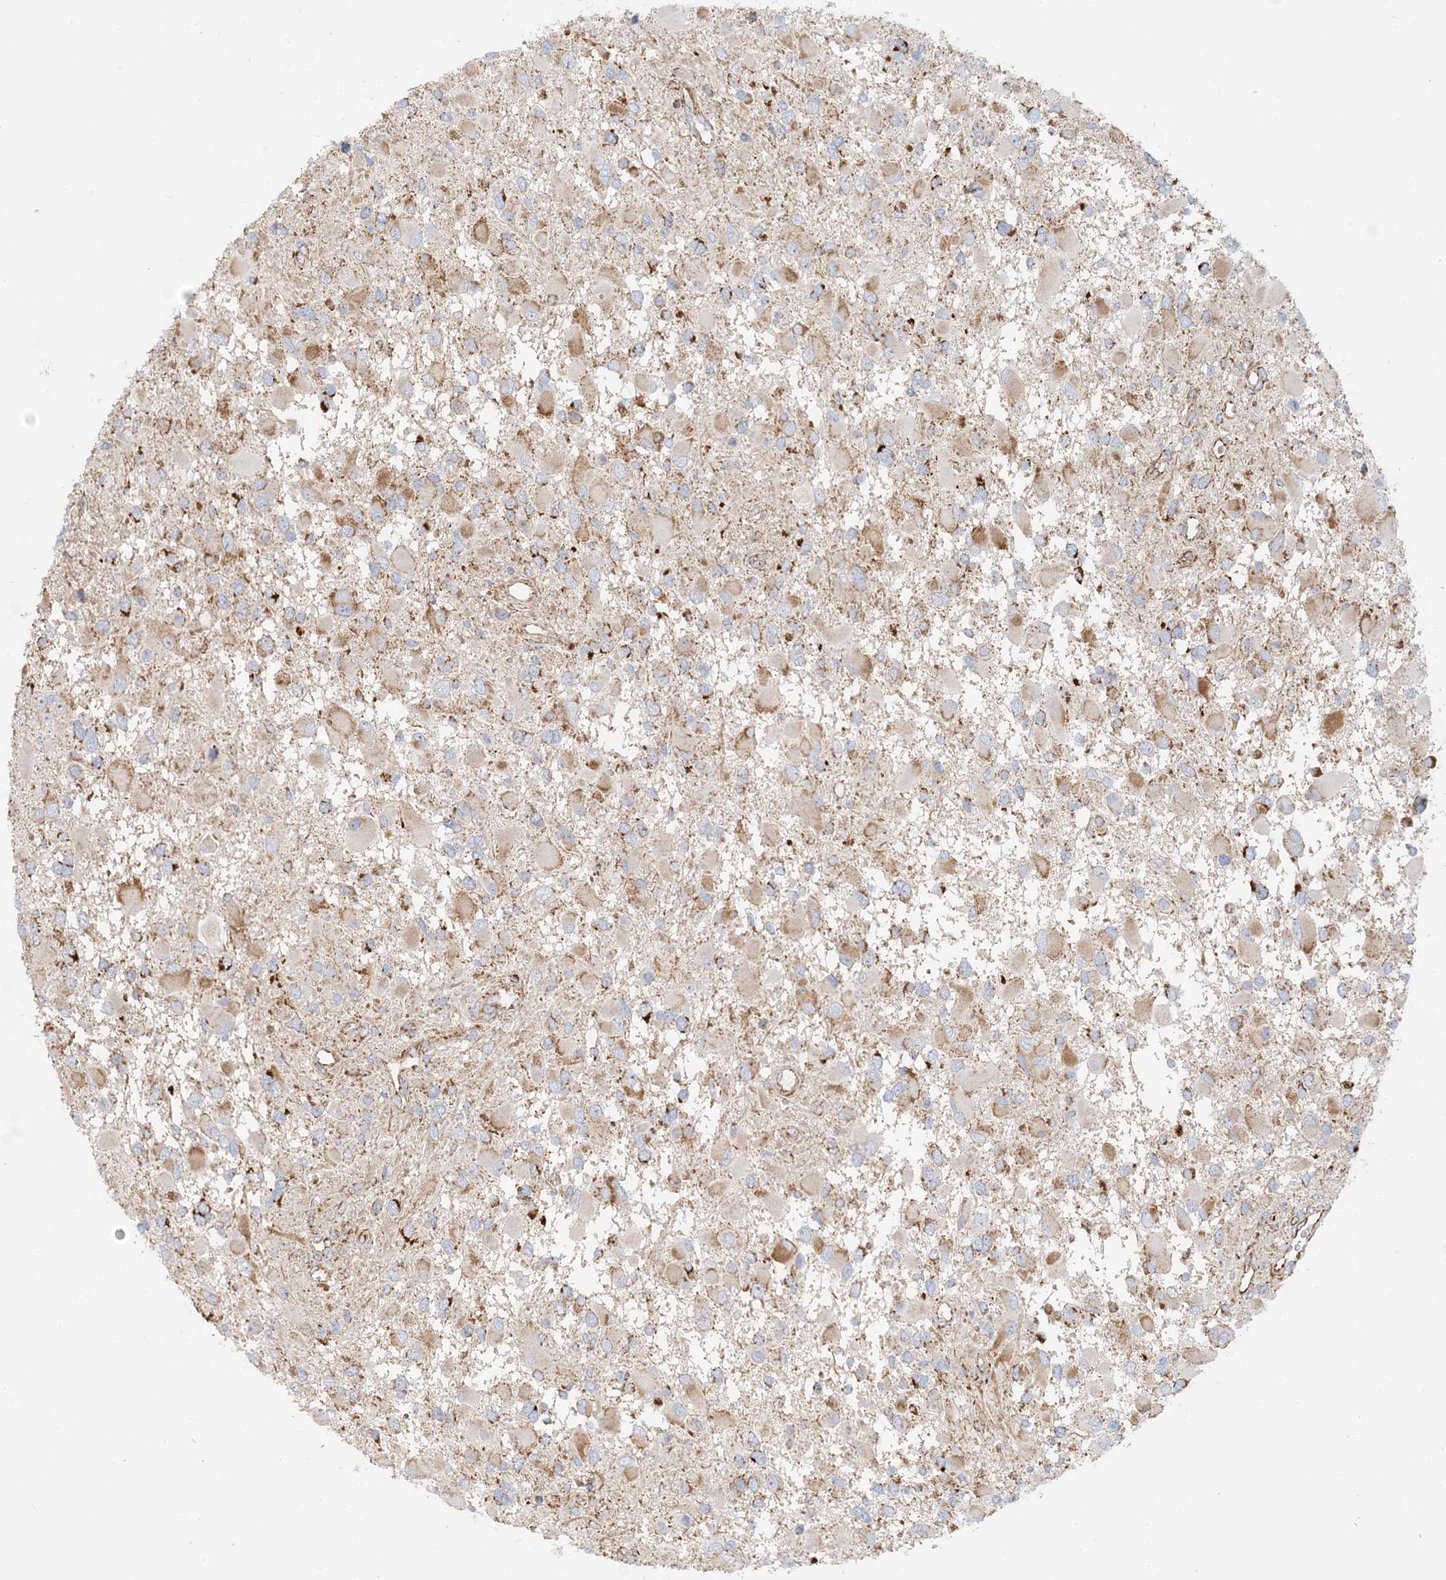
{"staining": {"intensity": "moderate", "quantity": "25%-75%", "location": "cytoplasmic/membranous"}, "tissue": "glioma", "cell_type": "Tumor cells", "image_type": "cancer", "snomed": [{"axis": "morphology", "description": "Glioma, malignant, High grade"}, {"axis": "topography", "description": "Brain"}], "caption": "Immunohistochemical staining of human malignant glioma (high-grade) displays moderate cytoplasmic/membranous protein staining in approximately 25%-75% of tumor cells. (Stains: DAB in brown, nuclei in blue, Microscopy: brightfield microscopy at high magnification).", "gene": "COA3", "patient": {"sex": "male", "age": 53}}